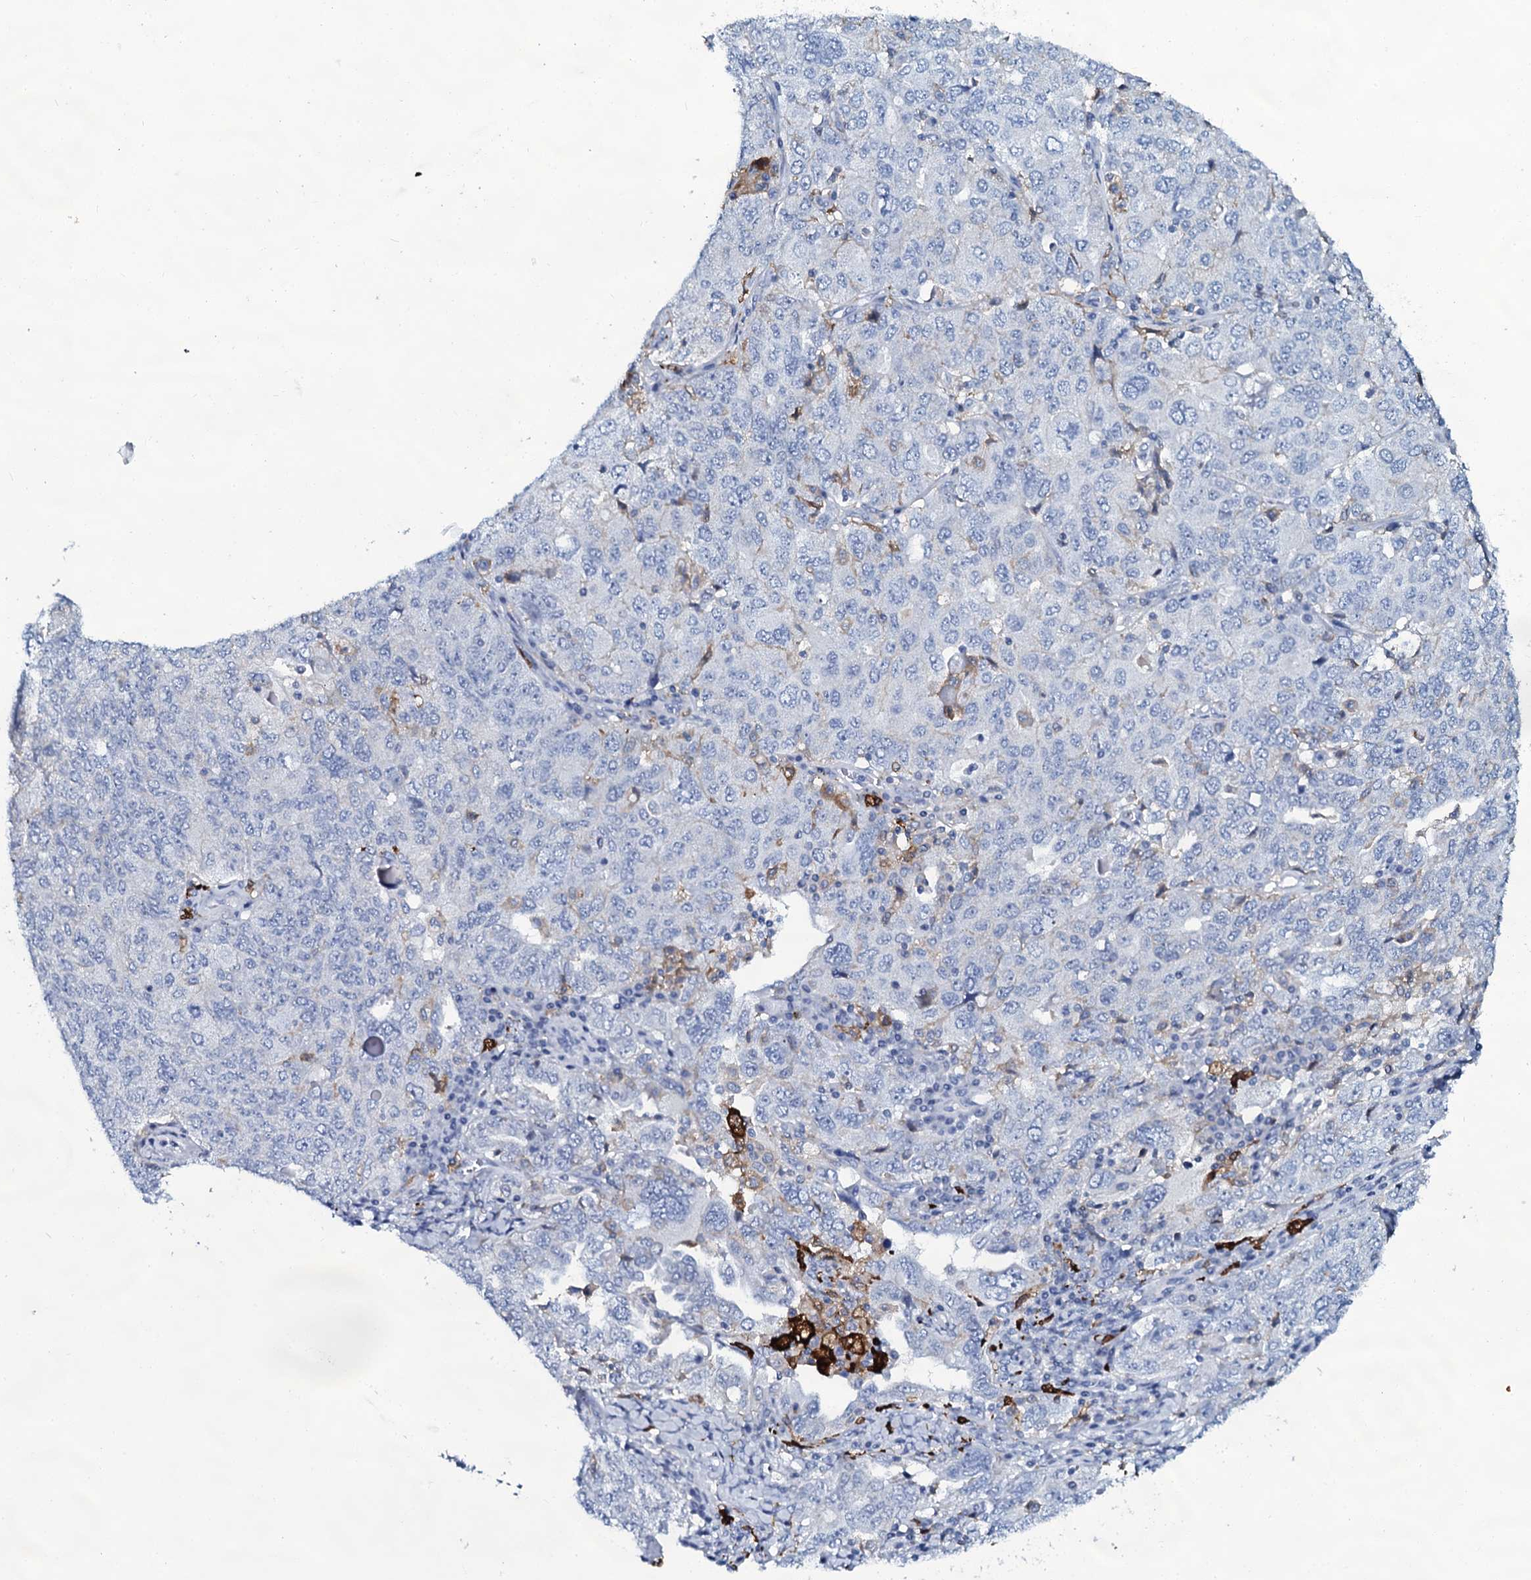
{"staining": {"intensity": "negative", "quantity": "none", "location": "none"}, "tissue": "ovarian cancer", "cell_type": "Tumor cells", "image_type": "cancer", "snomed": [{"axis": "morphology", "description": "Carcinoma, endometroid"}, {"axis": "topography", "description": "Ovary"}], "caption": "DAB (3,3'-diaminobenzidine) immunohistochemical staining of ovarian cancer shows no significant positivity in tumor cells. Nuclei are stained in blue.", "gene": "SLC4A7", "patient": {"sex": "female", "age": 62}}